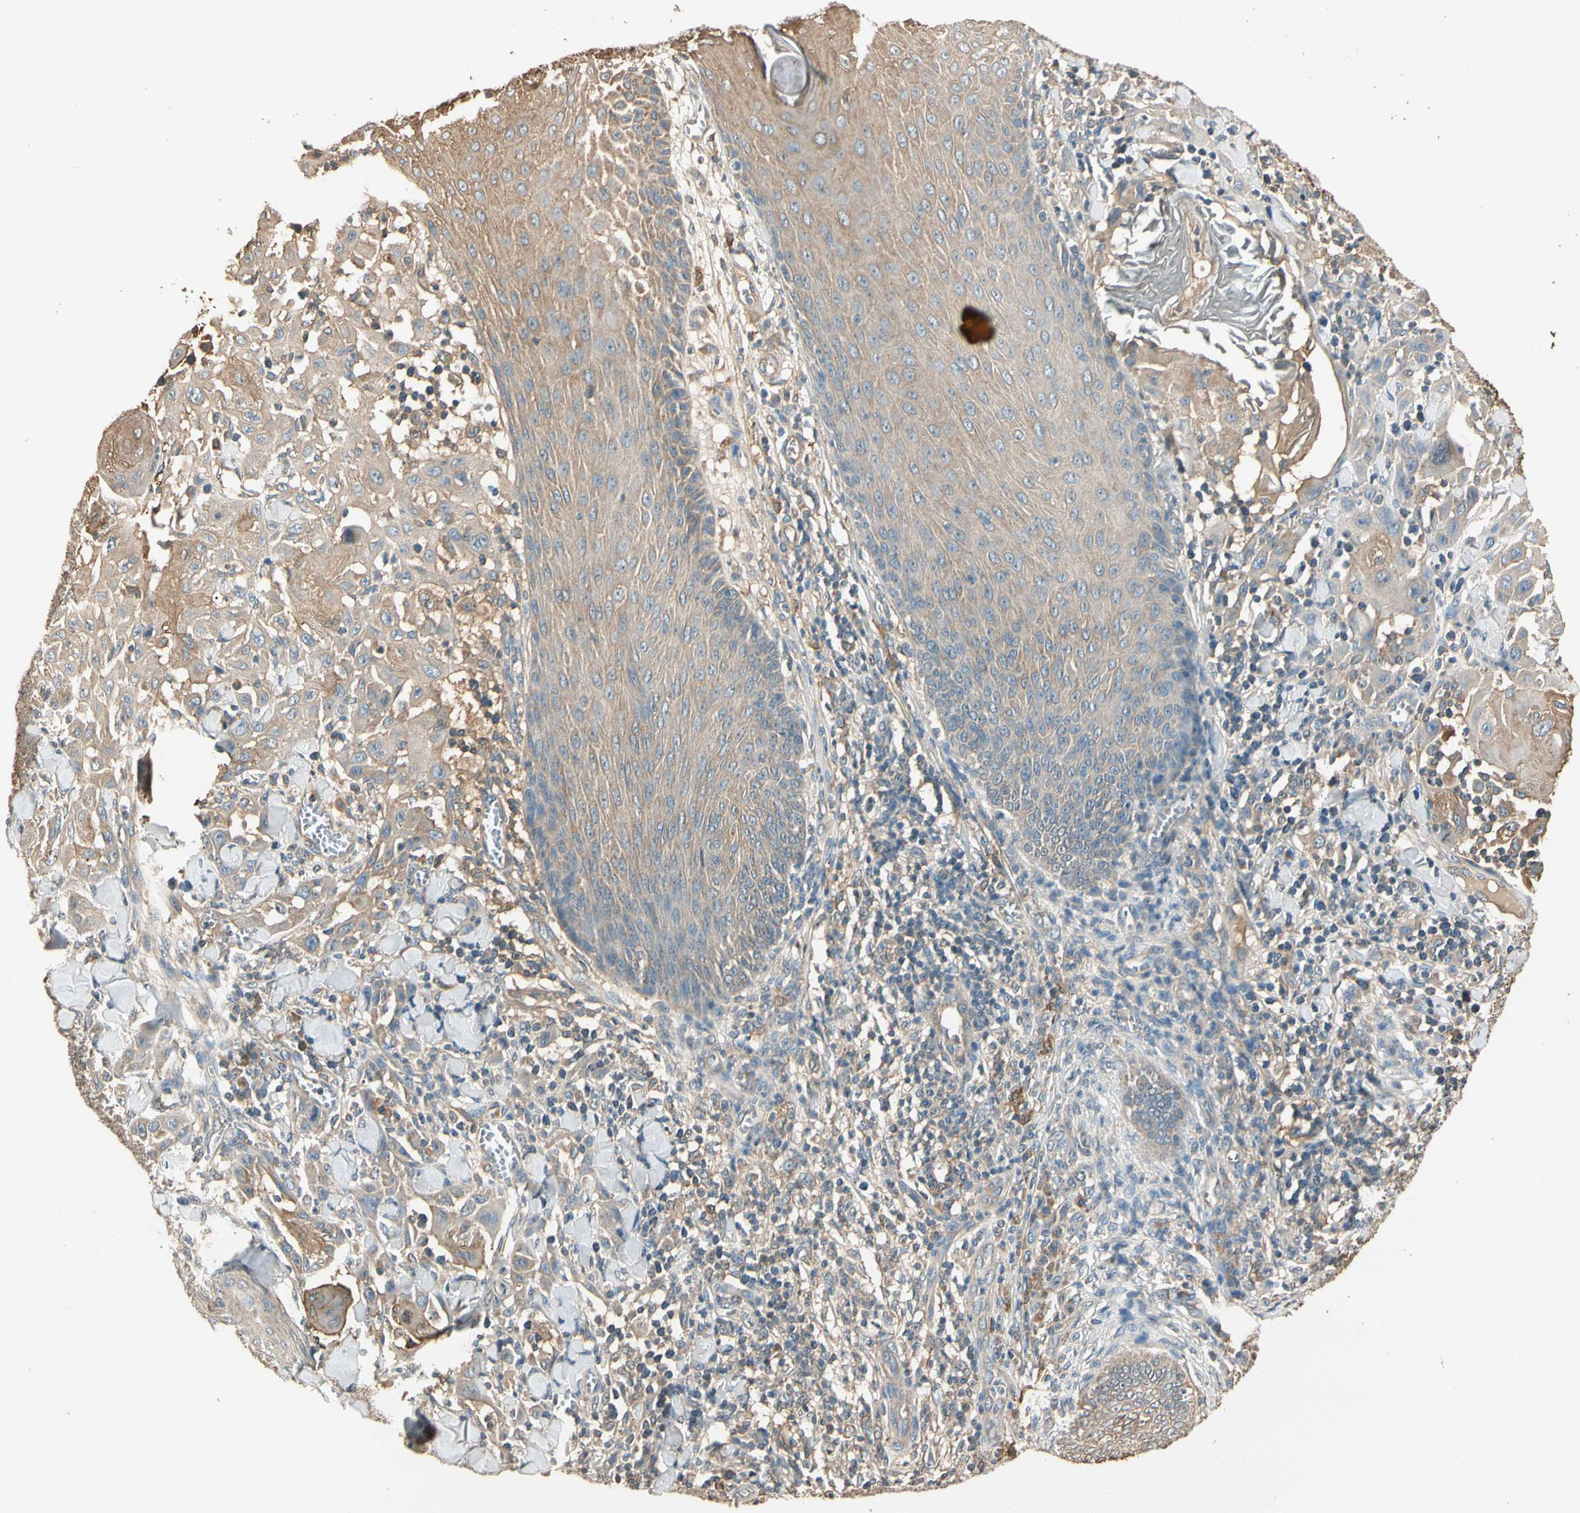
{"staining": {"intensity": "weak", "quantity": ">75%", "location": "cytoplasmic/membranous"}, "tissue": "skin cancer", "cell_type": "Tumor cells", "image_type": "cancer", "snomed": [{"axis": "morphology", "description": "Squamous cell carcinoma, NOS"}, {"axis": "topography", "description": "Skin"}], "caption": "Squamous cell carcinoma (skin) stained for a protein reveals weak cytoplasmic/membranous positivity in tumor cells. The staining was performed using DAB to visualize the protein expression in brown, while the nuclei were stained in blue with hematoxylin (Magnification: 20x).", "gene": "CDH6", "patient": {"sex": "male", "age": 24}}